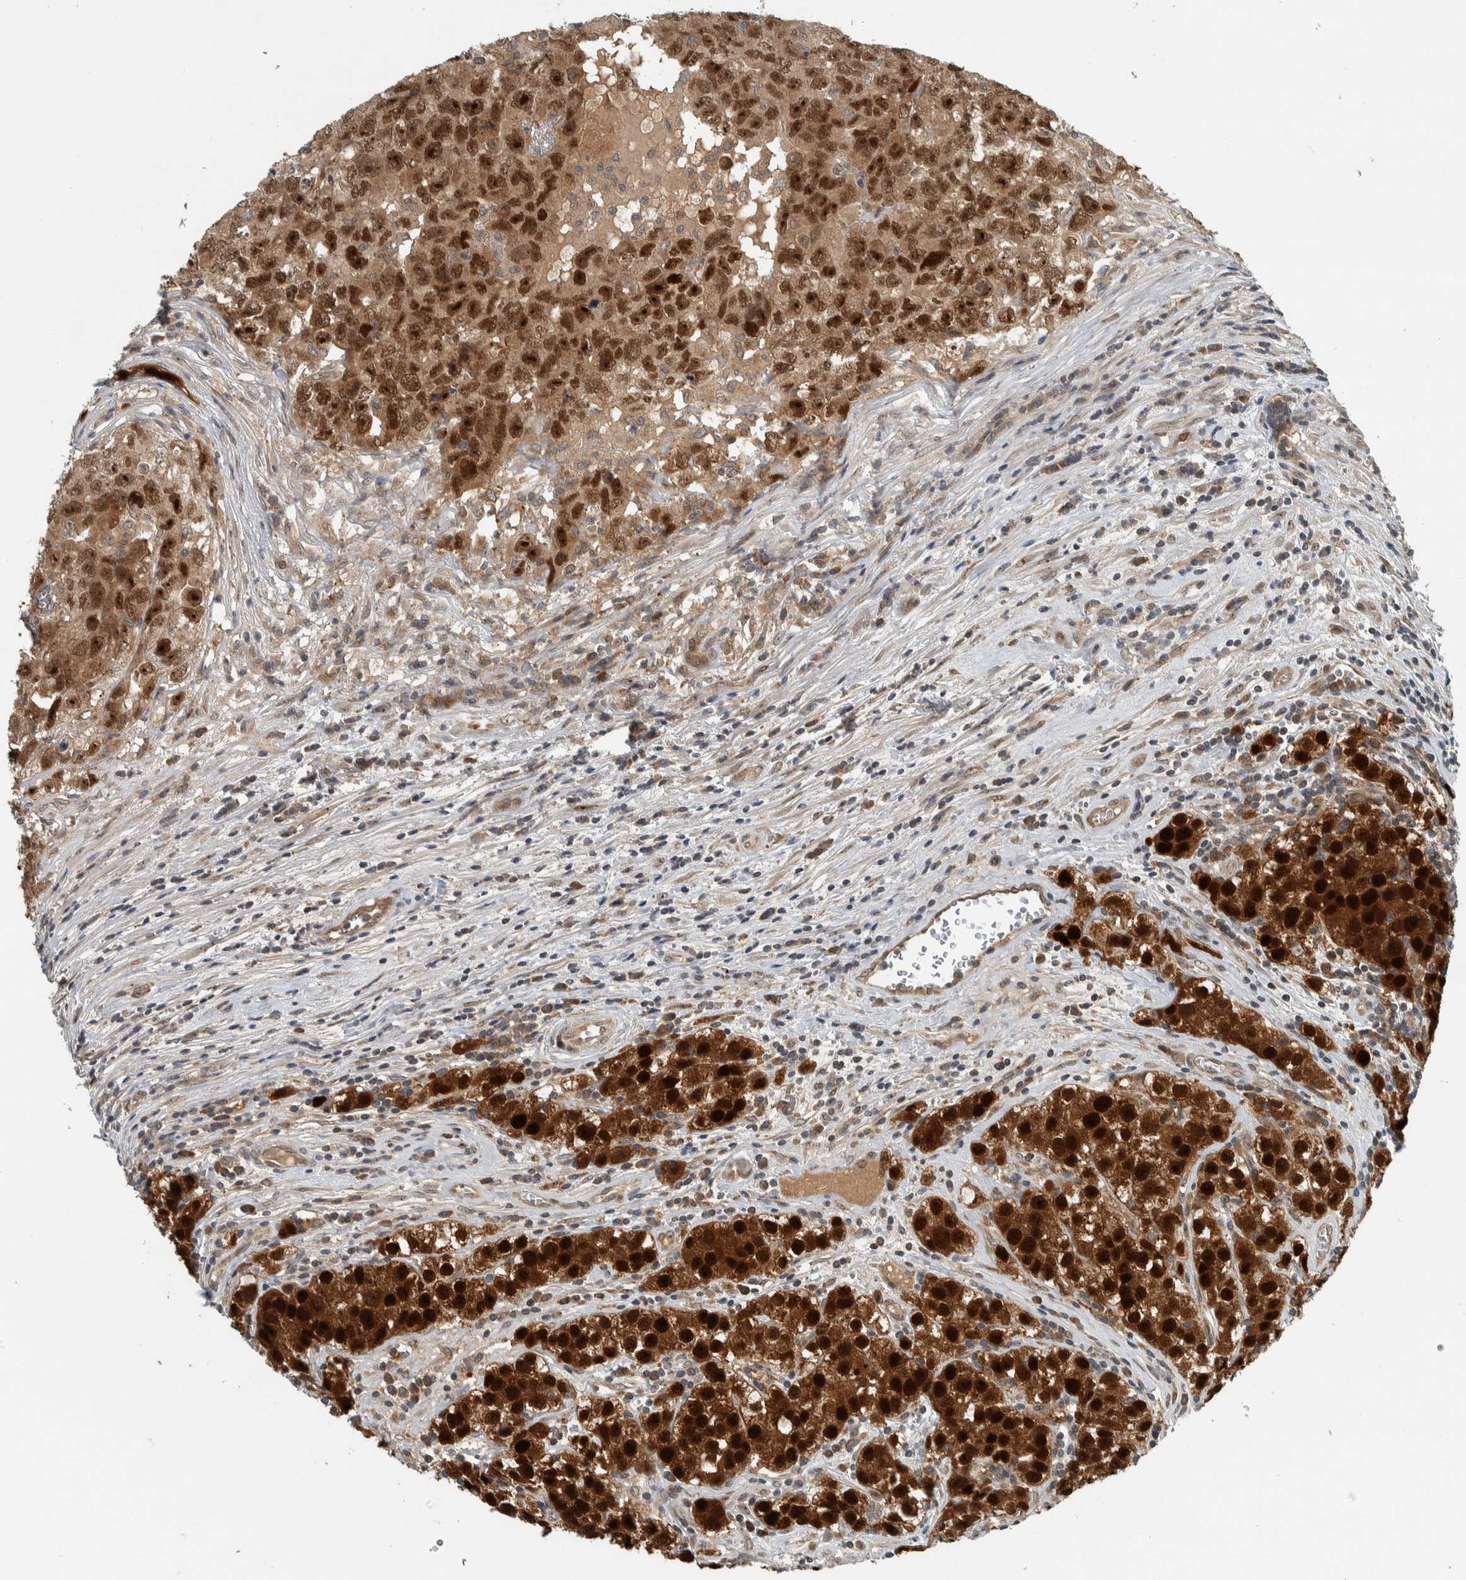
{"staining": {"intensity": "strong", "quantity": ">75%", "location": "cytoplasmic/membranous,nuclear"}, "tissue": "testis cancer", "cell_type": "Tumor cells", "image_type": "cancer", "snomed": [{"axis": "morphology", "description": "Seminoma, NOS"}, {"axis": "morphology", "description": "Carcinoma, Embryonal, NOS"}, {"axis": "topography", "description": "Testis"}], "caption": "Testis embryonal carcinoma stained with IHC exhibits strong cytoplasmic/membranous and nuclear expression in about >75% of tumor cells. Nuclei are stained in blue.", "gene": "XPO5", "patient": {"sex": "male", "age": 43}}